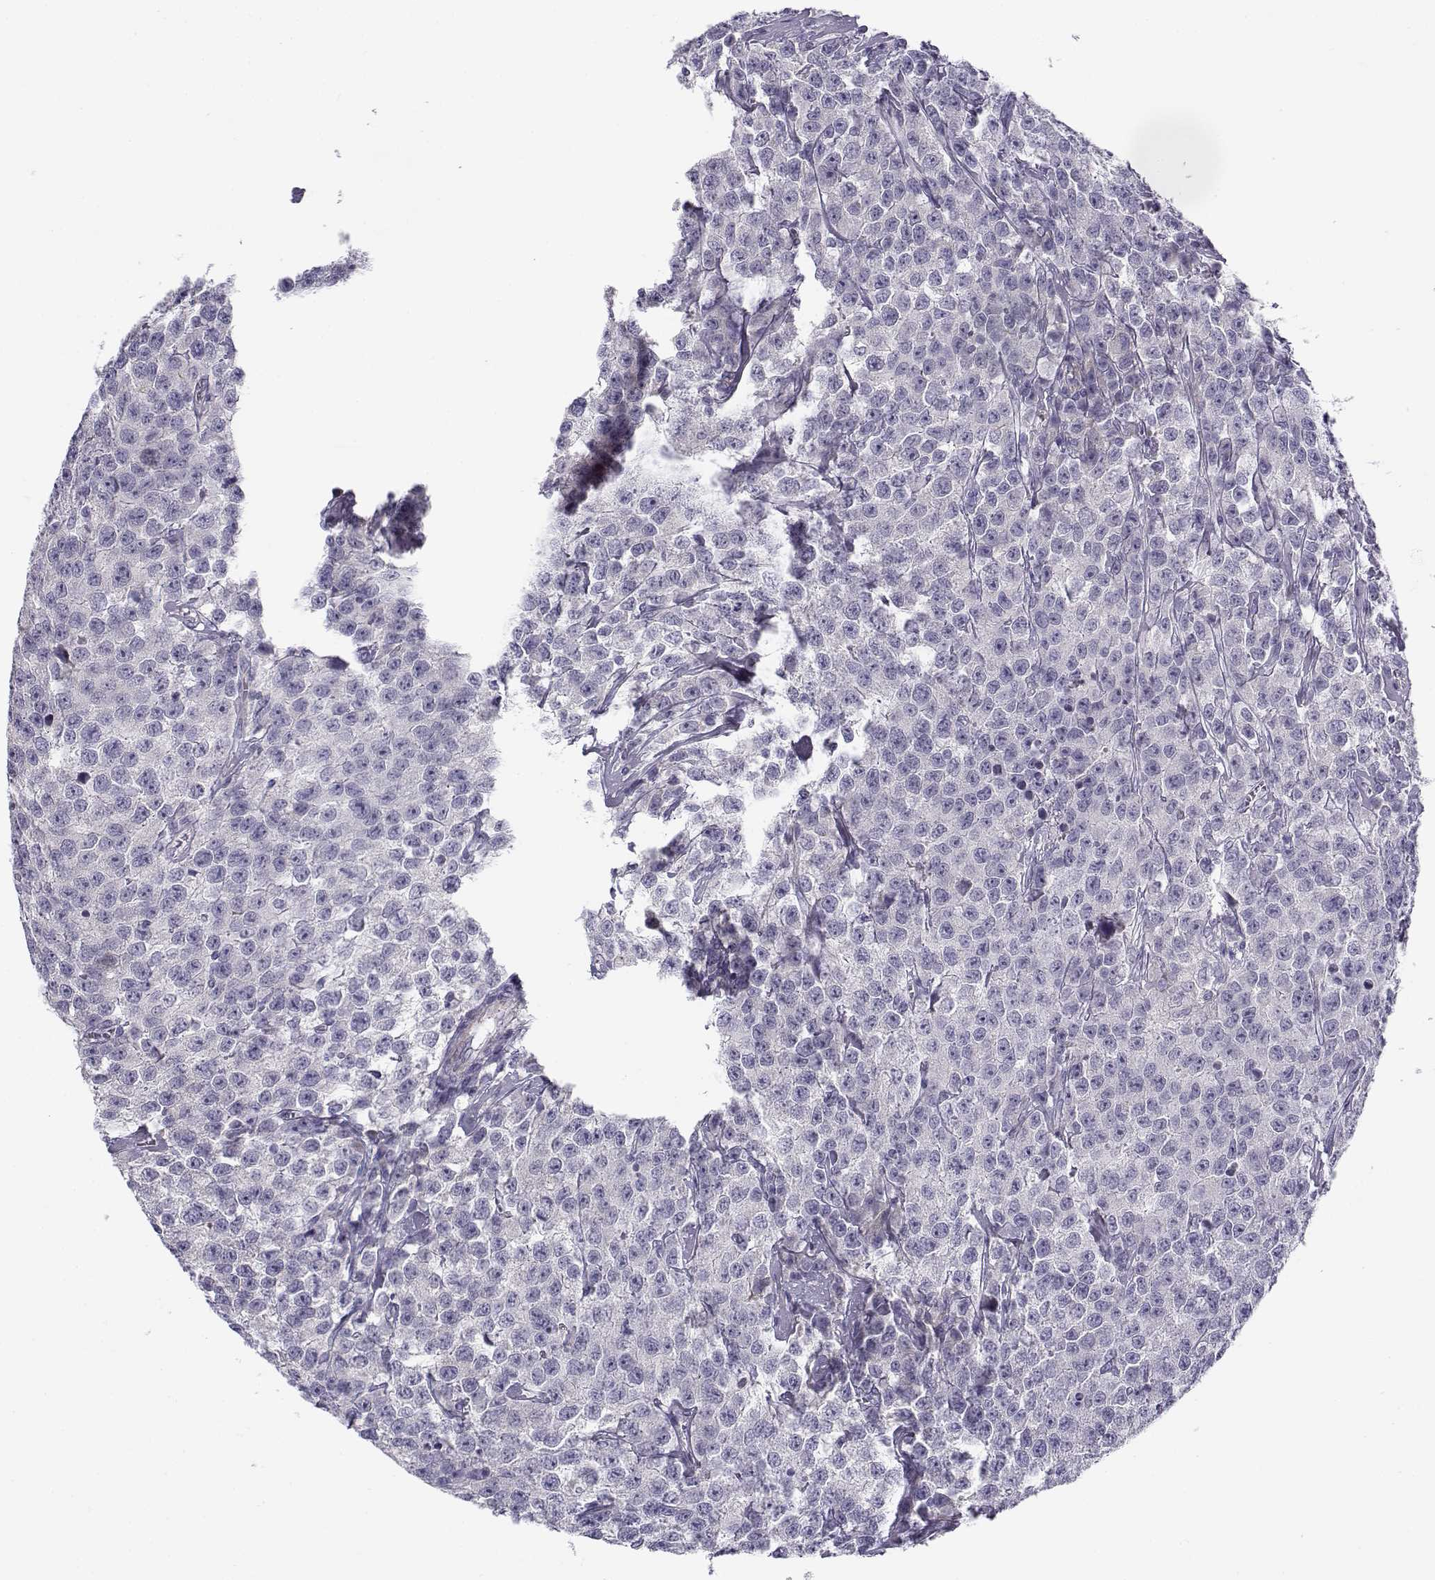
{"staining": {"intensity": "negative", "quantity": "none", "location": "none"}, "tissue": "testis cancer", "cell_type": "Tumor cells", "image_type": "cancer", "snomed": [{"axis": "morphology", "description": "Seminoma, NOS"}, {"axis": "topography", "description": "Testis"}], "caption": "DAB immunohistochemical staining of testis cancer (seminoma) shows no significant expression in tumor cells. Brightfield microscopy of immunohistochemistry stained with DAB (3,3'-diaminobenzidine) (brown) and hematoxylin (blue), captured at high magnification.", "gene": "CREB3L3", "patient": {"sex": "male", "age": 59}}